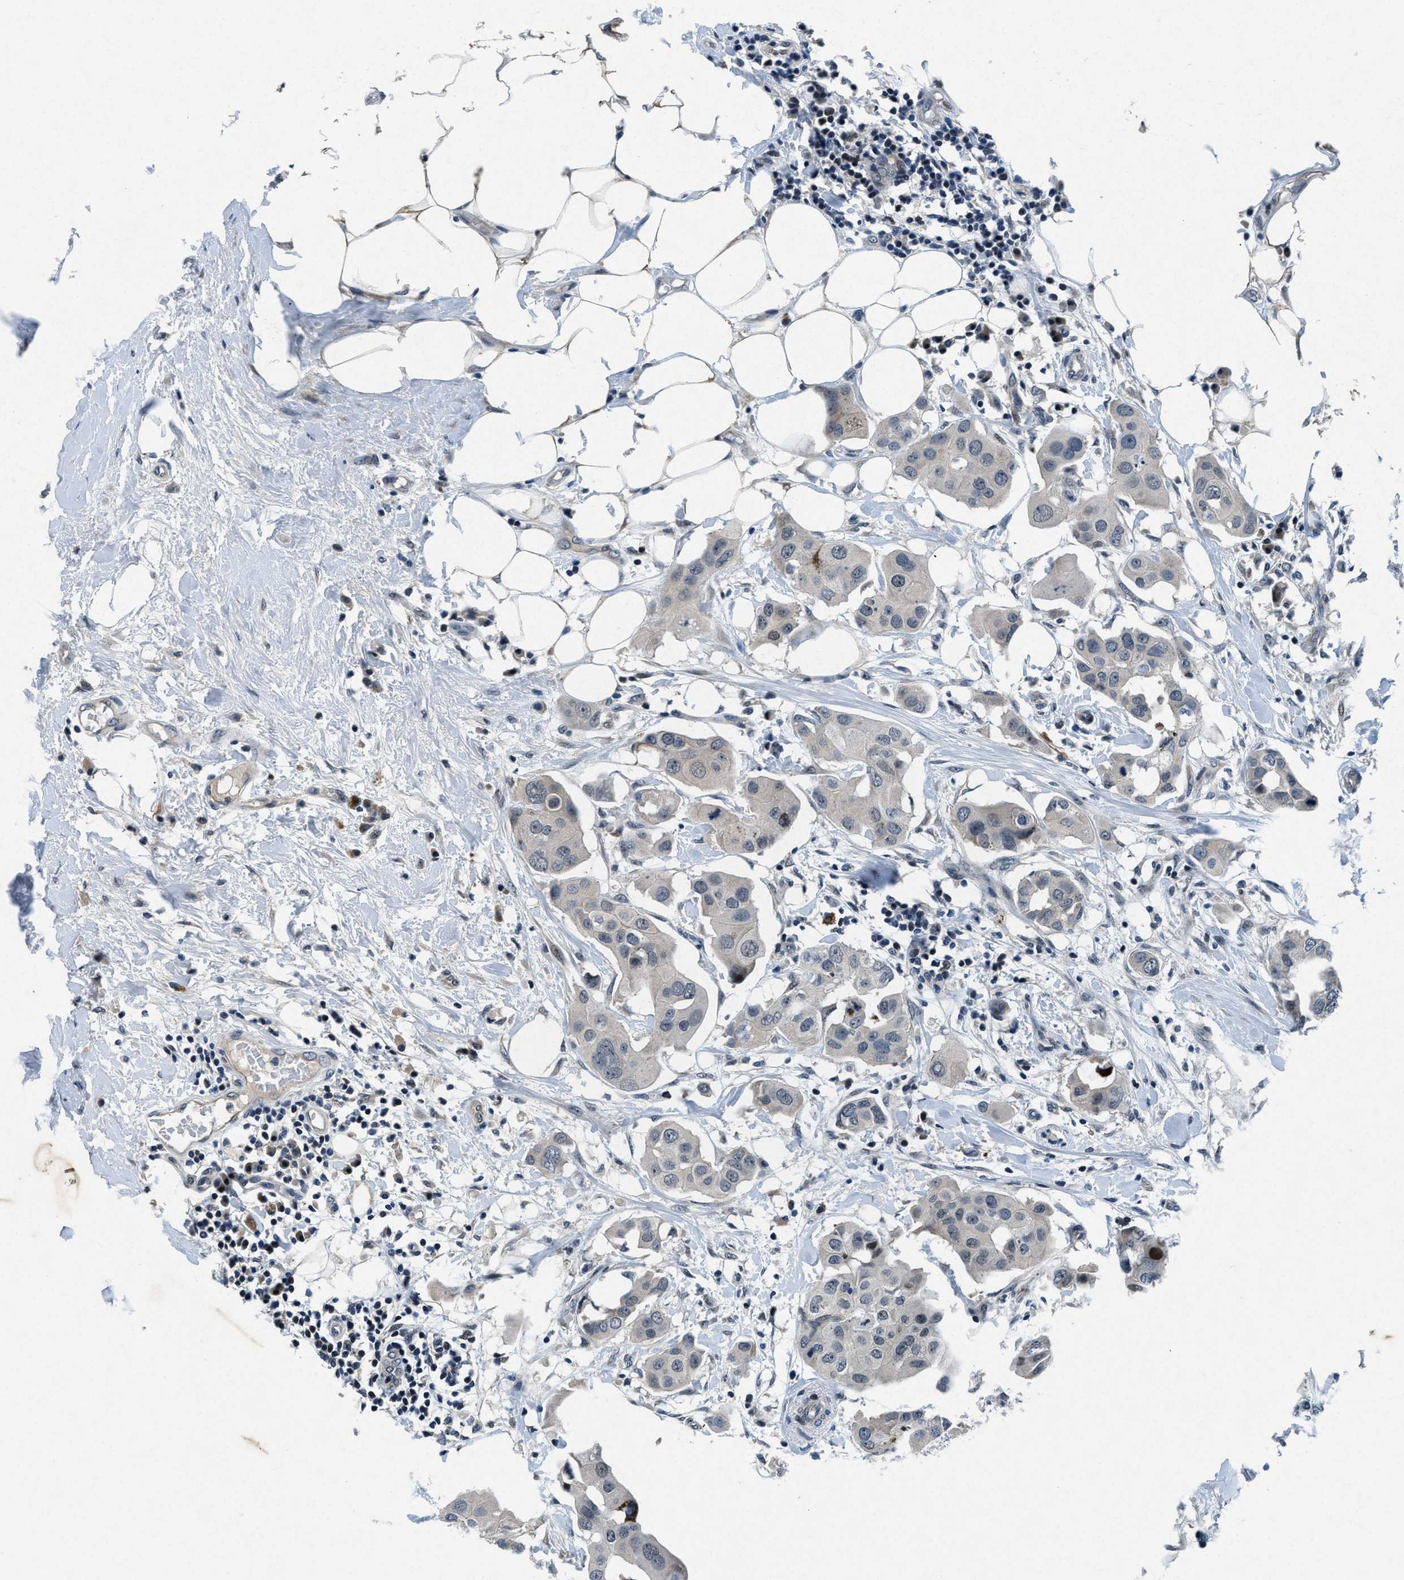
{"staining": {"intensity": "negative", "quantity": "none", "location": "none"}, "tissue": "breast cancer", "cell_type": "Tumor cells", "image_type": "cancer", "snomed": [{"axis": "morphology", "description": "Duct carcinoma"}, {"axis": "topography", "description": "Breast"}], "caption": "IHC image of neoplastic tissue: human breast cancer stained with DAB (3,3'-diaminobenzidine) exhibits no significant protein positivity in tumor cells.", "gene": "PHLDA1", "patient": {"sex": "female", "age": 40}}